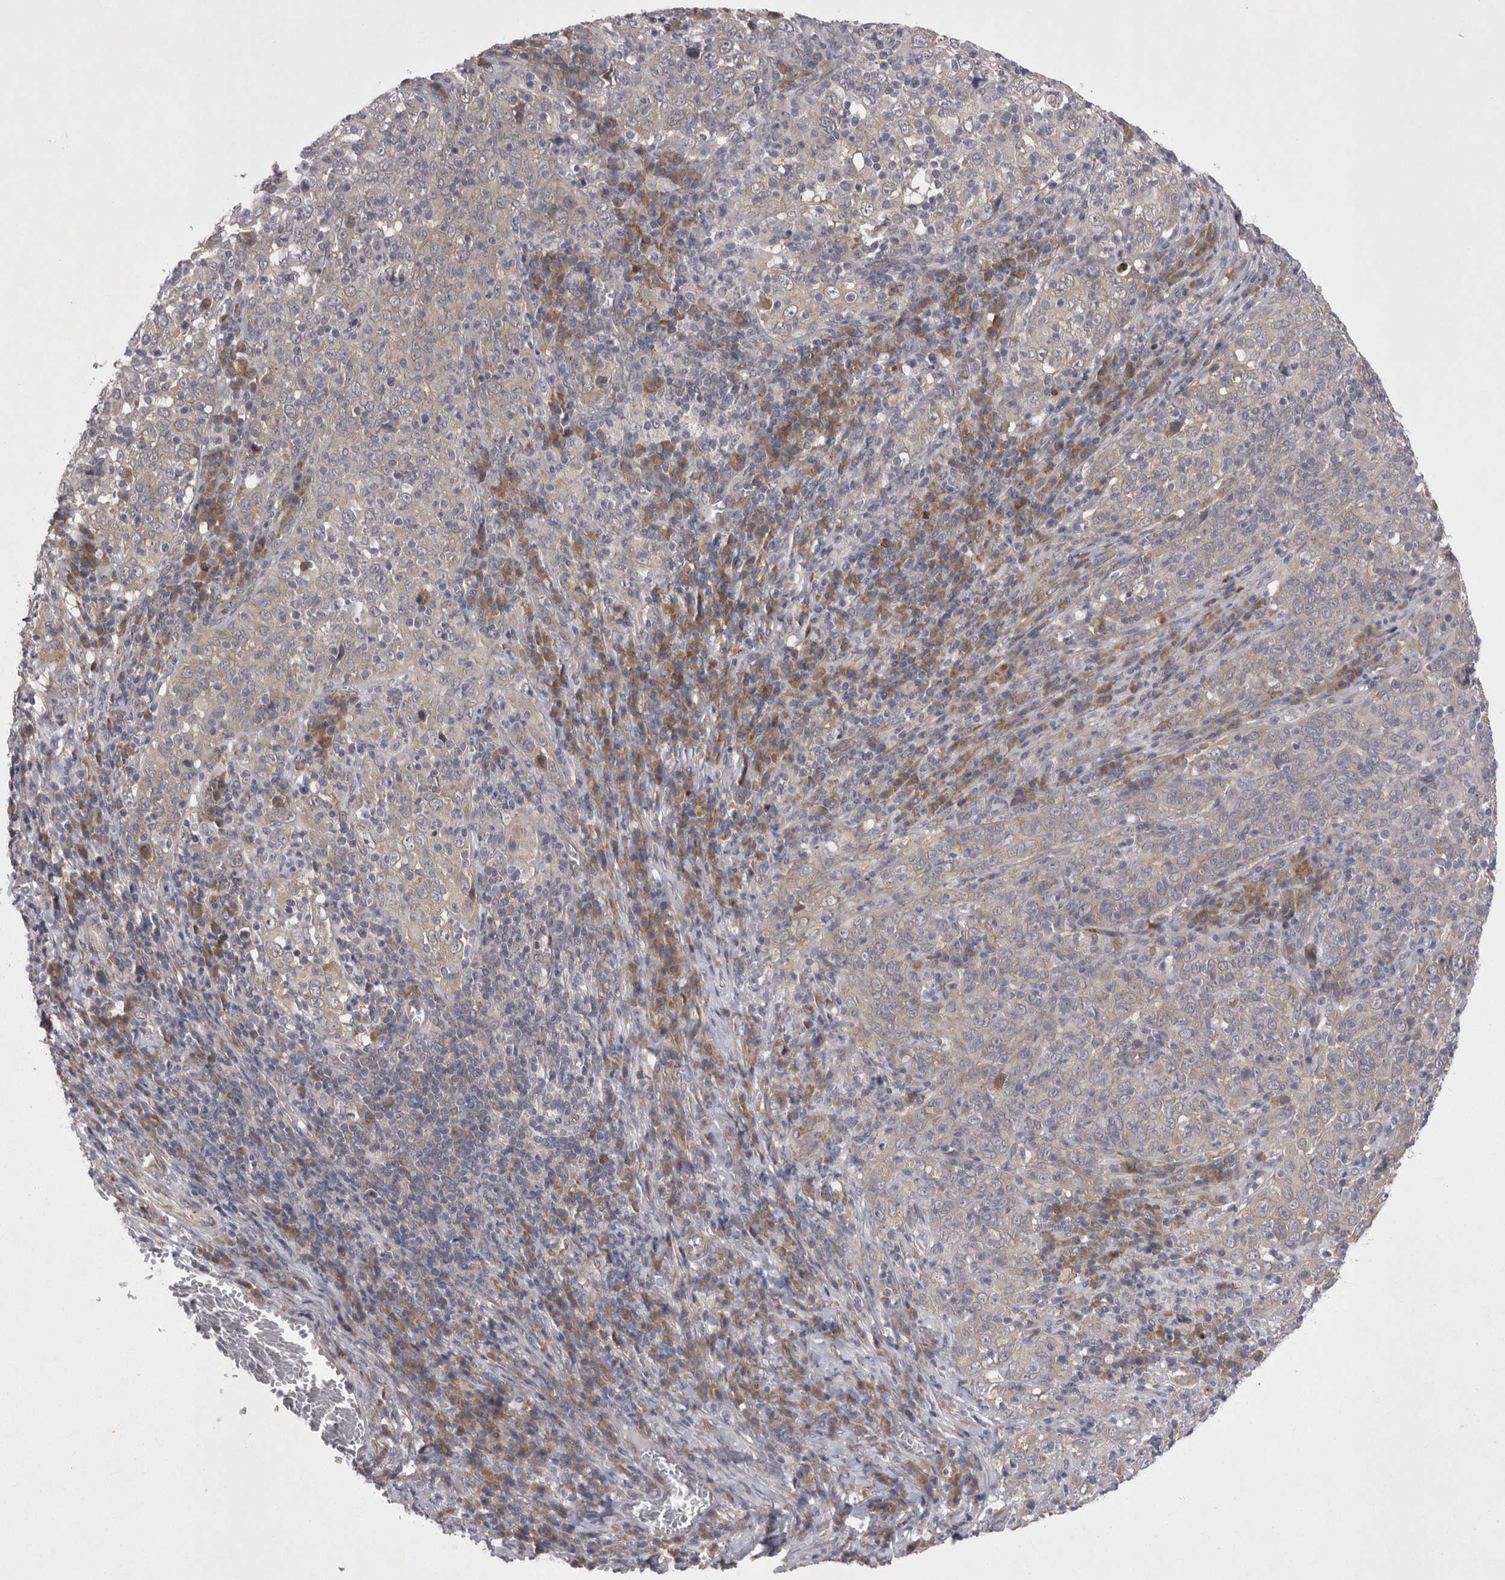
{"staining": {"intensity": "negative", "quantity": "none", "location": "none"}, "tissue": "cervical cancer", "cell_type": "Tumor cells", "image_type": "cancer", "snomed": [{"axis": "morphology", "description": "Squamous cell carcinoma, NOS"}, {"axis": "topography", "description": "Cervix"}], "caption": "A high-resolution photomicrograph shows IHC staining of squamous cell carcinoma (cervical), which demonstrates no significant expression in tumor cells.", "gene": "DDX6", "patient": {"sex": "female", "age": 46}}